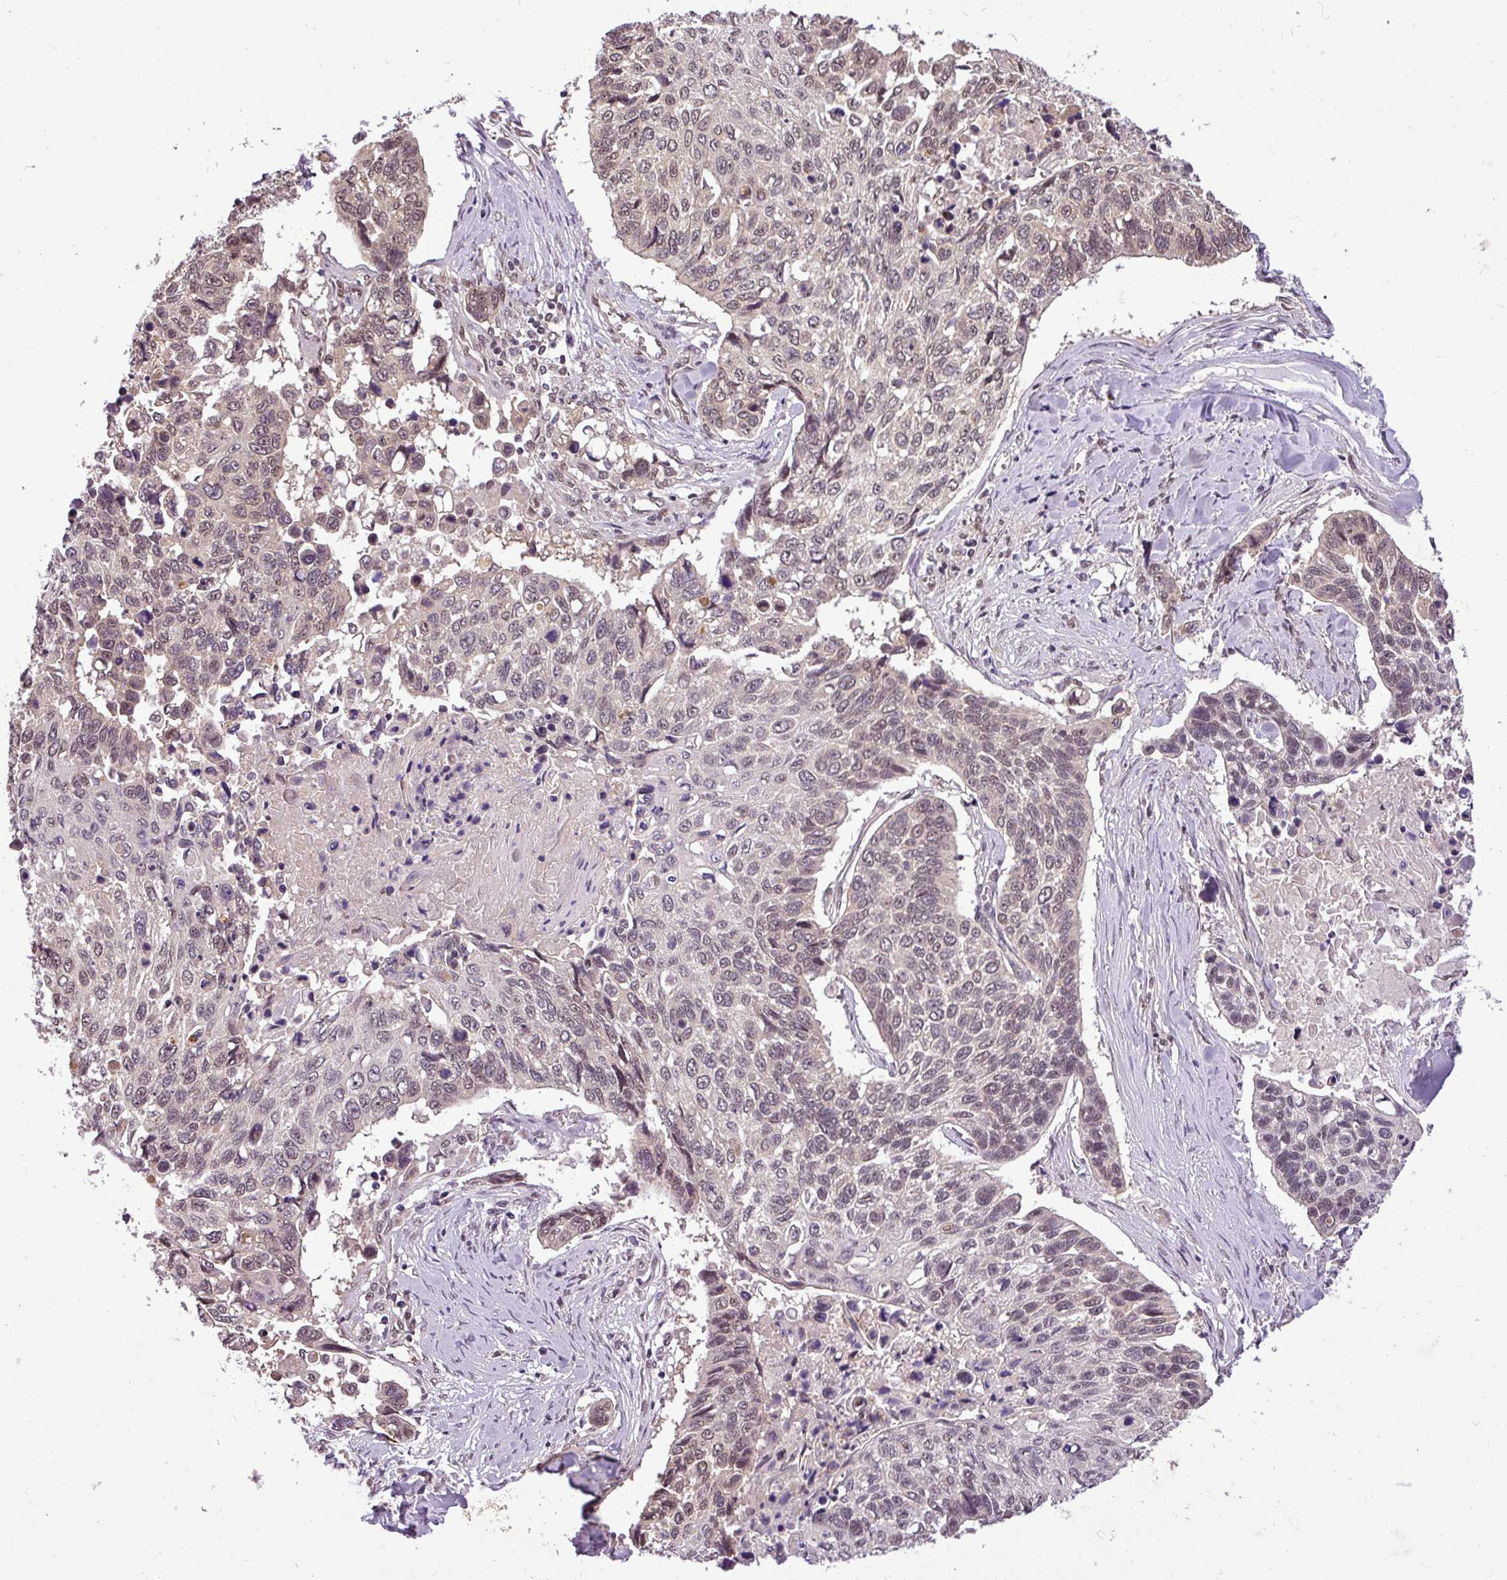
{"staining": {"intensity": "weak", "quantity": "25%-75%", "location": "nuclear"}, "tissue": "lung cancer", "cell_type": "Tumor cells", "image_type": "cancer", "snomed": [{"axis": "morphology", "description": "Squamous cell carcinoma, NOS"}, {"axis": "topography", "description": "Lung"}], "caption": "Protein staining of lung squamous cell carcinoma tissue reveals weak nuclear positivity in approximately 25%-75% of tumor cells. (DAB (3,3'-diaminobenzidine) = brown stain, brightfield microscopy at high magnification).", "gene": "MFHAS1", "patient": {"sex": "male", "age": 62}}